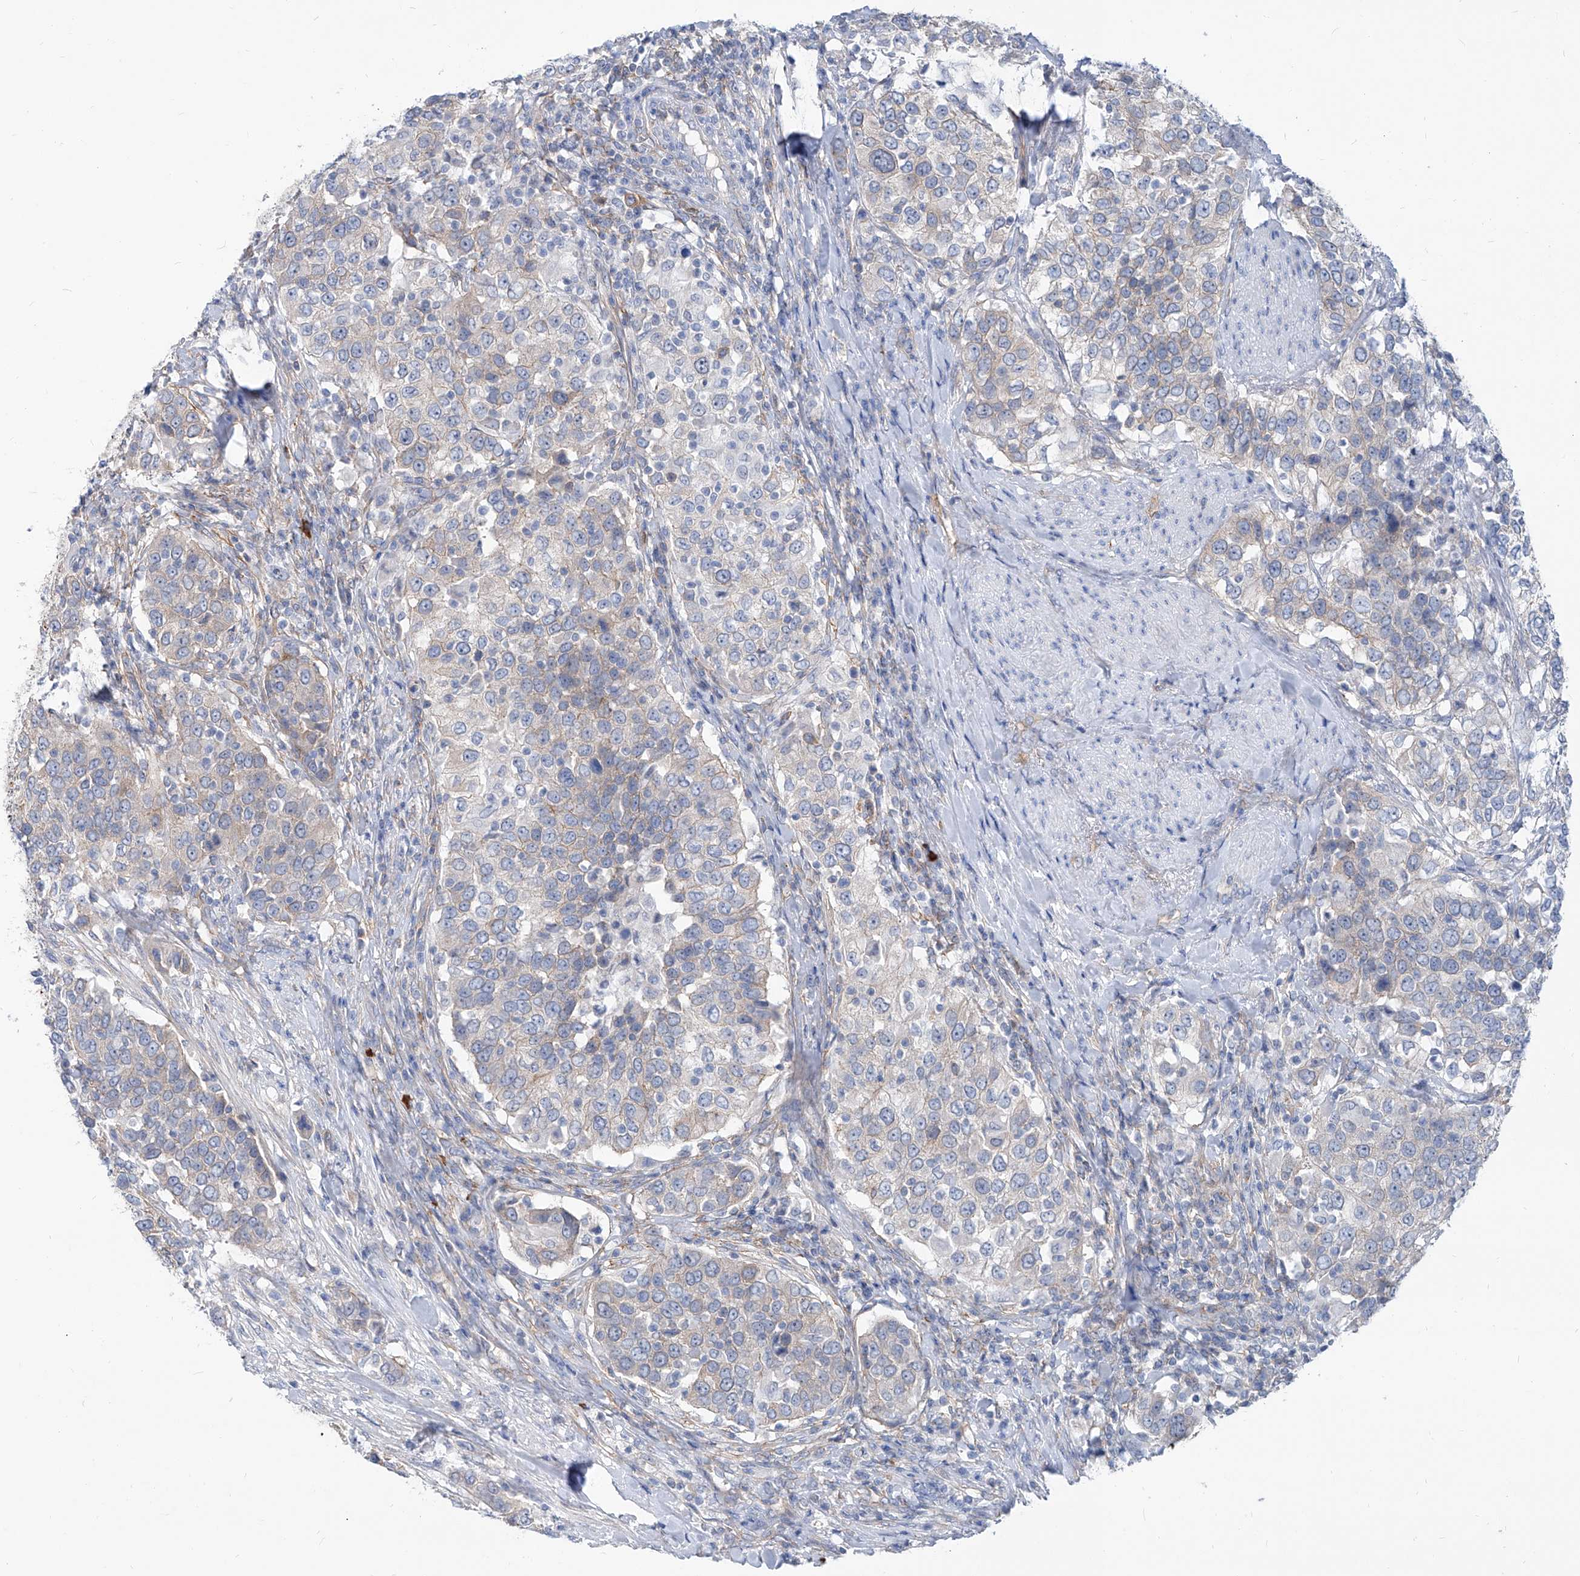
{"staining": {"intensity": "negative", "quantity": "none", "location": "none"}, "tissue": "urothelial cancer", "cell_type": "Tumor cells", "image_type": "cancer", "snomed": [{"axis": "morphology", "description": "Urothelial carcinoma, High grade"}, {"axis": "topography", "description": "Urinary bladder"}], "caption": "A photomicrograph of urothelial cancer stained for a protein demonstrates no brown staining in tumor cells.", "gene": "AKAP10", "patient": {"sex": "female", "age": 80}}